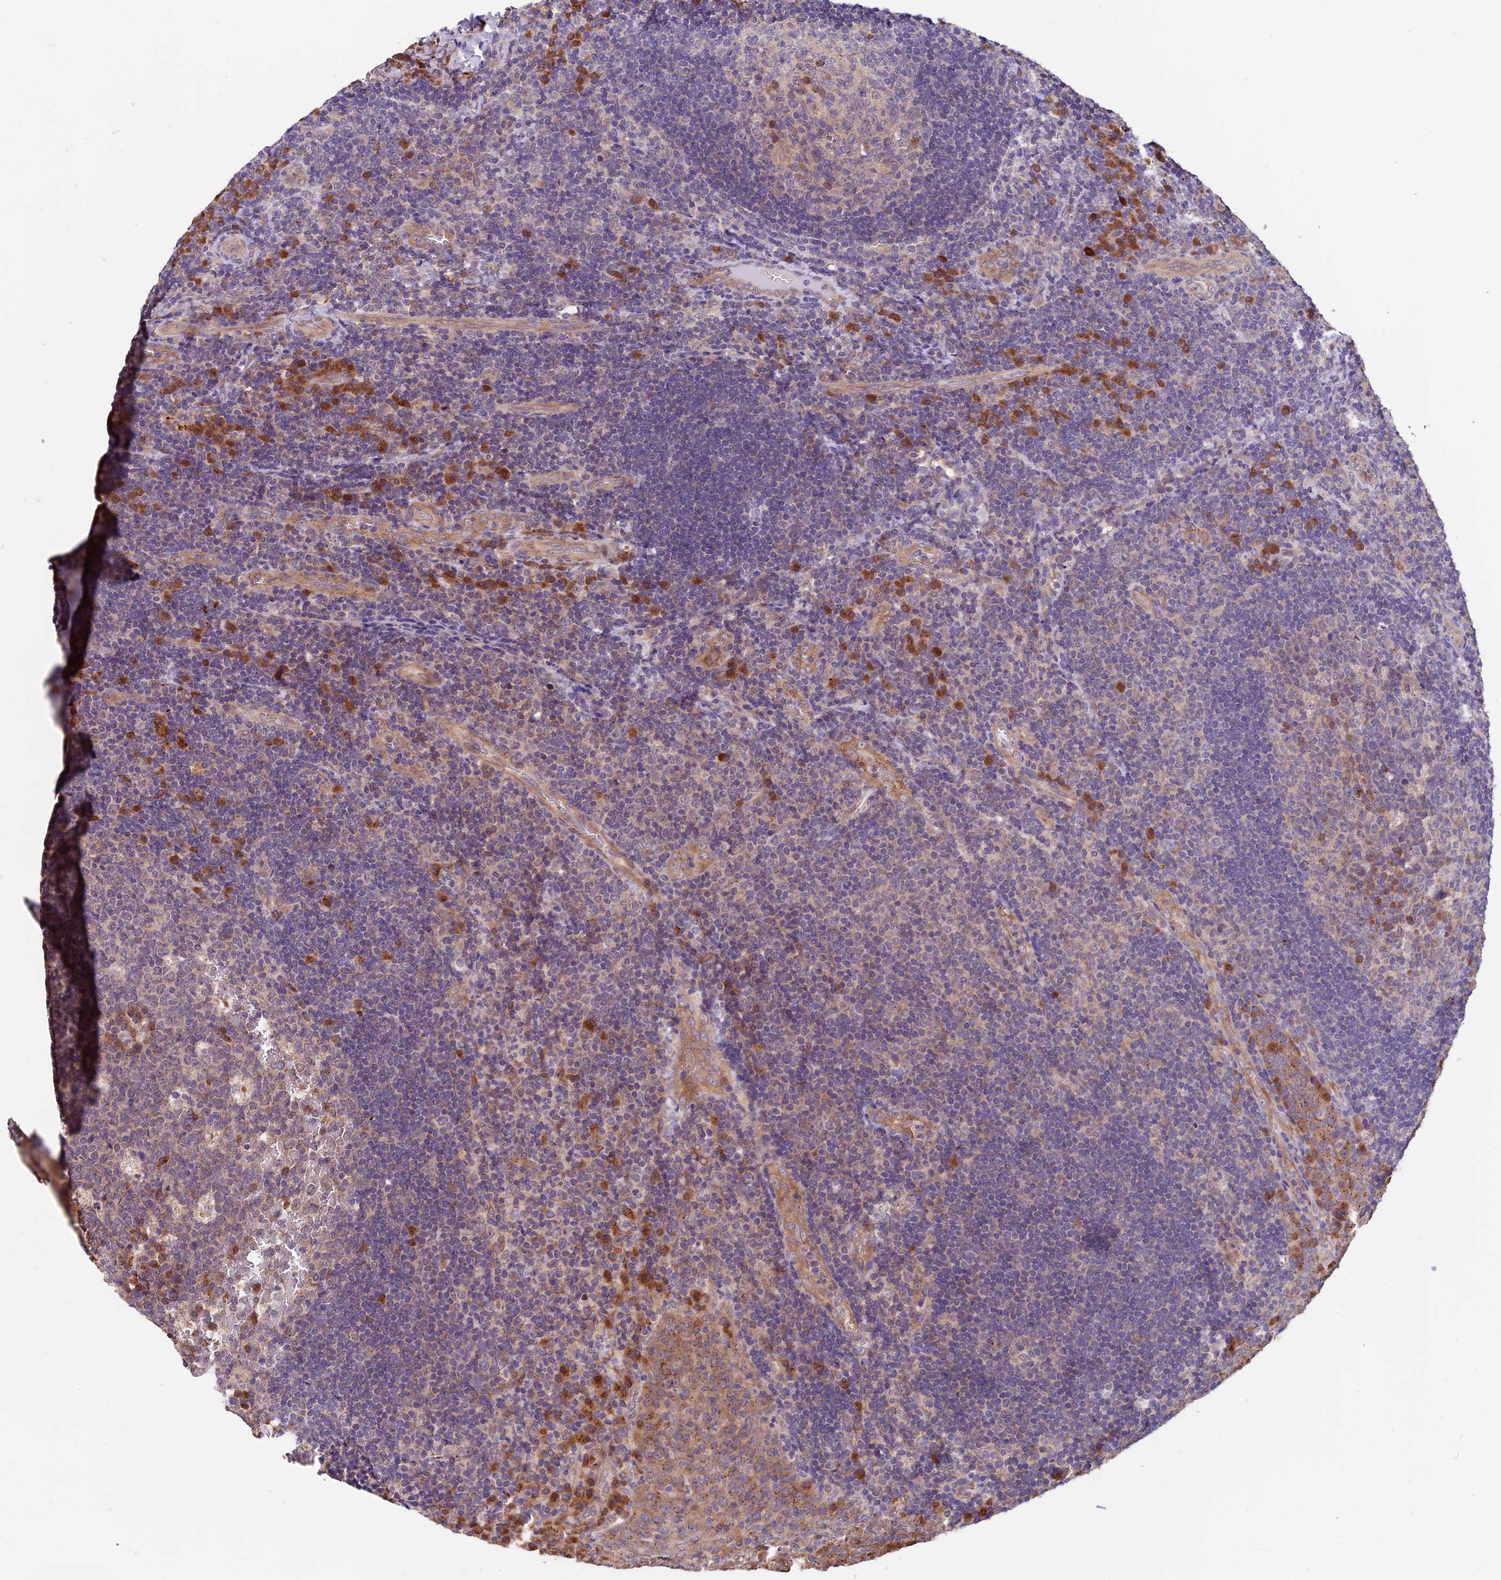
{"staining": {"intensity": "moderate", "quantity": "<25%", "location": "cytoplasmic/membranous"}, "tissue": "tonsil", "cell_type": "Germinal center cells", "image_type": "normal", "snomed": [{"axis": "morphology", "description": "Normal tissue, NOS"}, {"axis": "topography", "description": "Tonsil"}], "caption": "Moderate cytoplasmic/membranous positivity is appreciated in approximately <25% of germinal center cells in normal tonsil. The staining was performed using DAB, with brown indicating positive protein expression. Nuclei are stained blue with hematoxylin.", "gene": "COPE", "patient": {"sex": "male", "age": 17}}